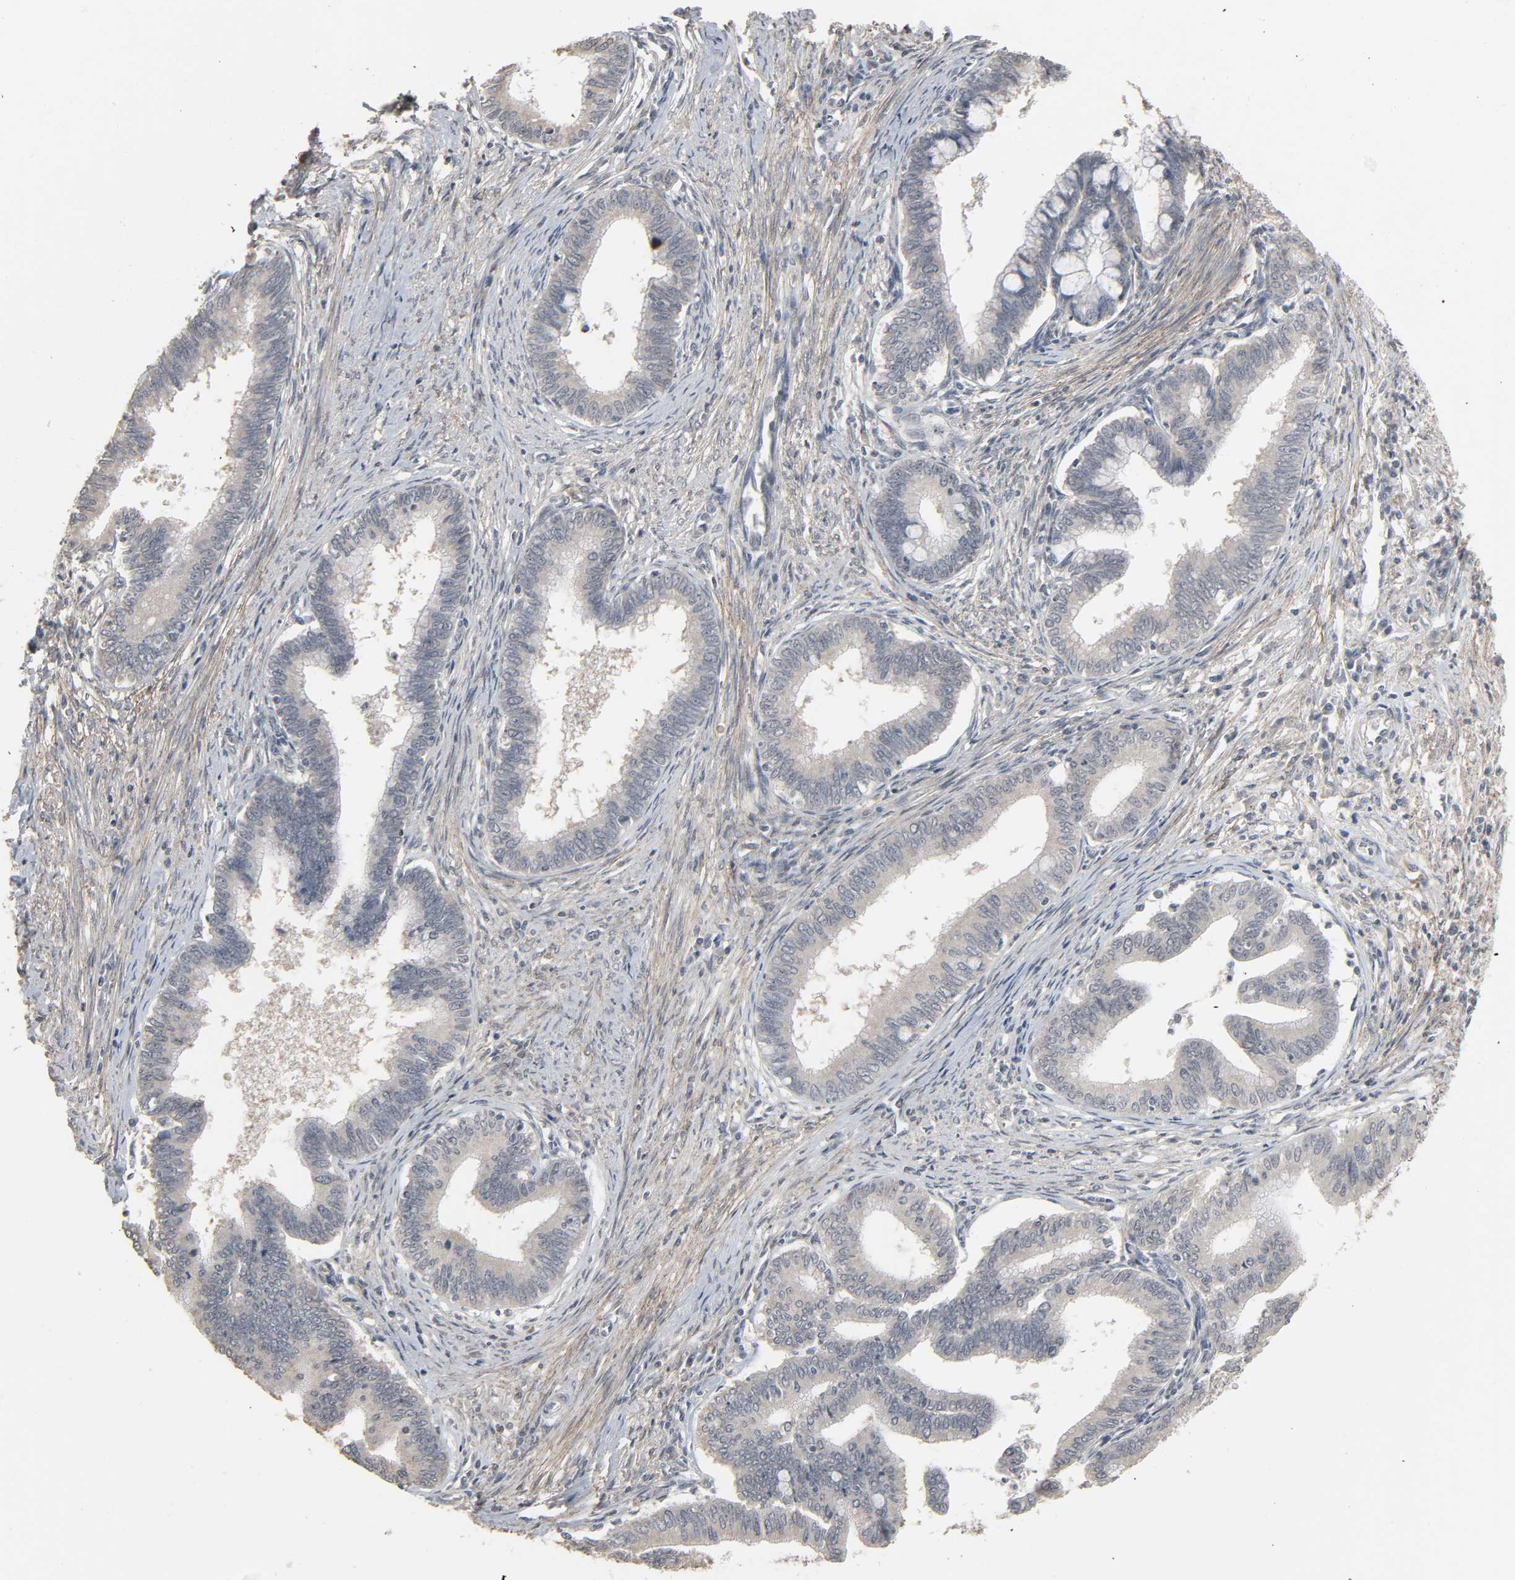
{"staining": {"intensity": "negative", "quantity": "none", "location": "none"}, "tissue": "cervical cancer", "cell_type": "Tumor cells", "image_type": "cancer", "snomed": [{"axis": "morphology", "description": "Adenocarcinoma, NOS"}, {"axis": "topography", "description": "Cervix"}], "caption": "Image shows no significant protein staining in tumor cells of cervical cancer.", "gene": "ZNF222", "patient": {"sex": "female", "age": 36}}